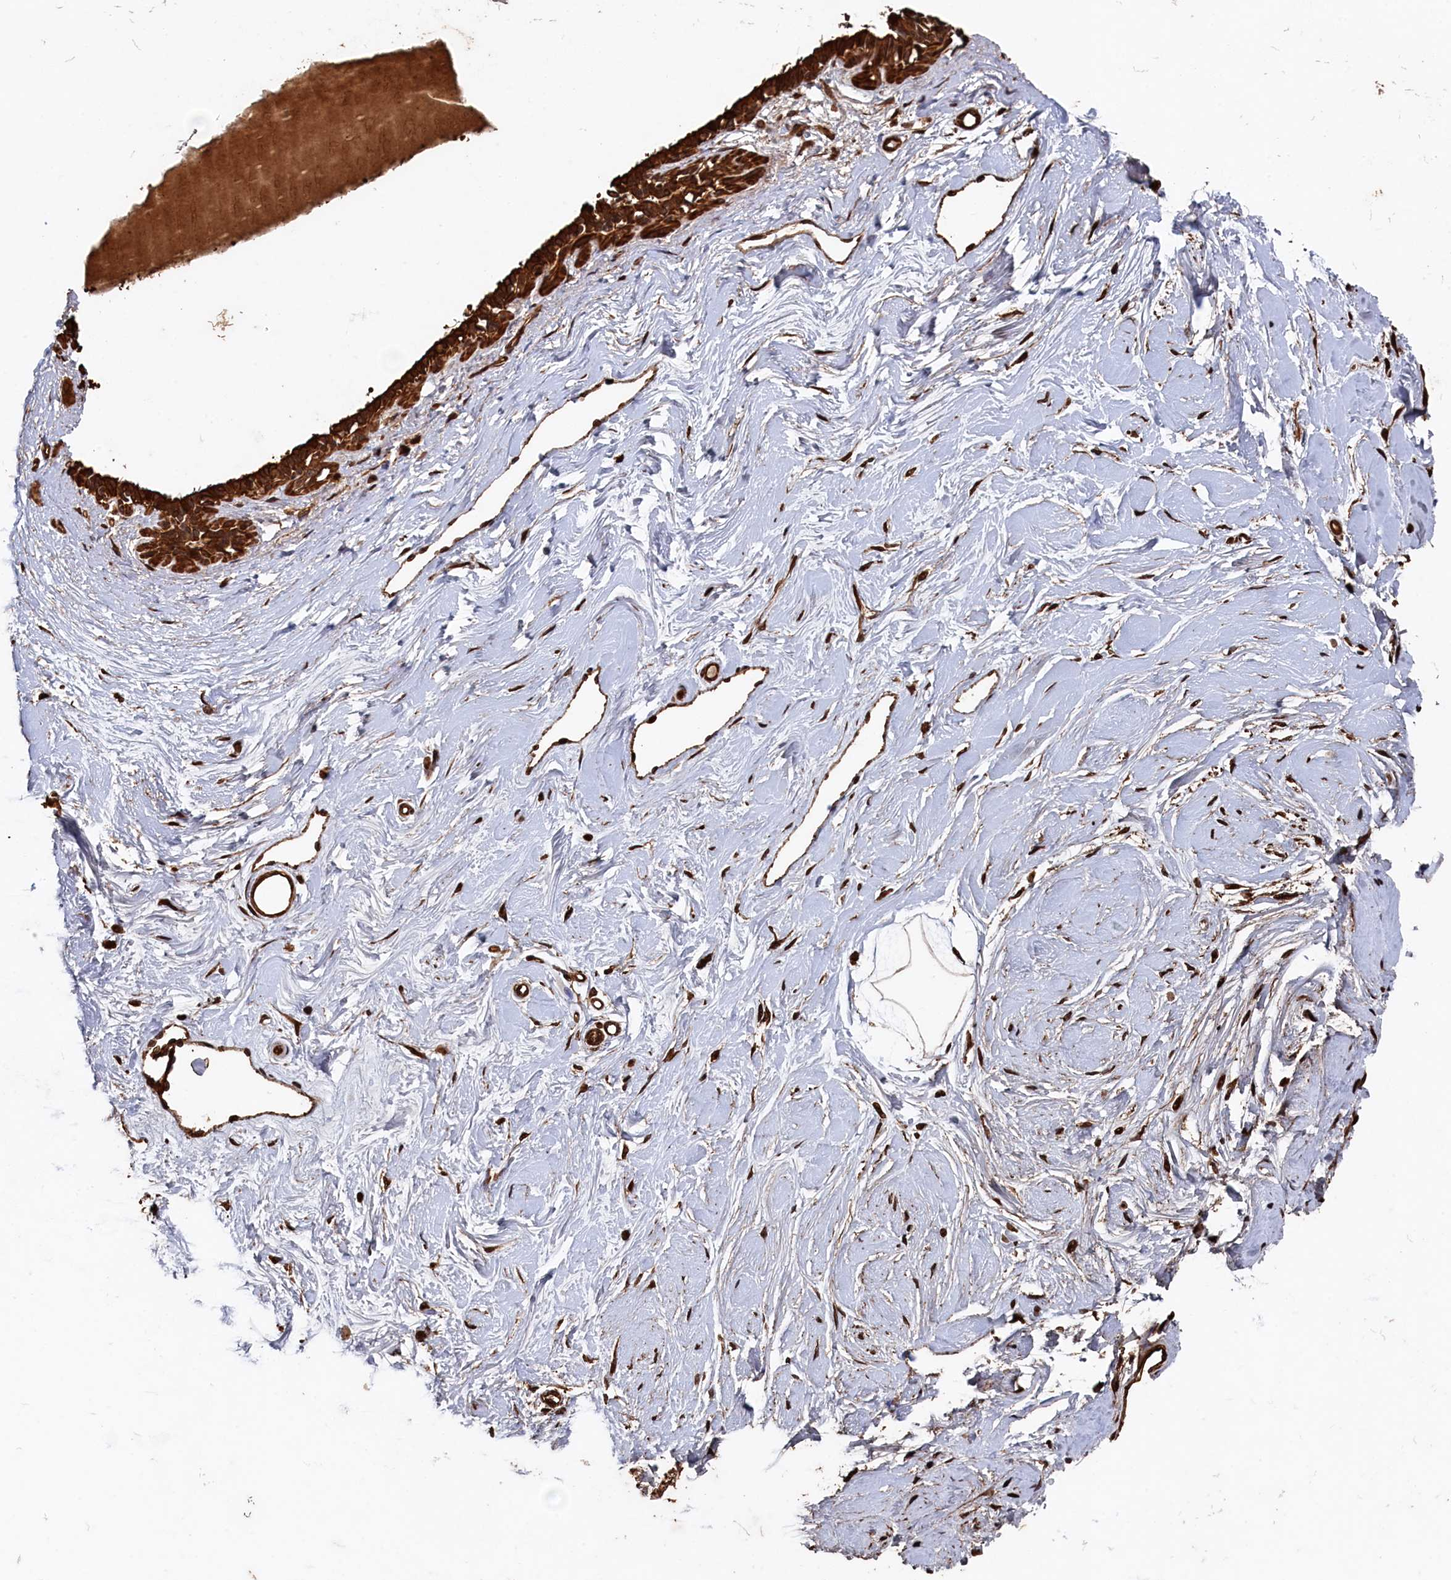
{"staining": {"intensity": "strong", "quantity": ">75%", "location": "cytoplasmic/membranous"}, "tissue": "breast", "cell_type": "Glandular cells", "image_type": "normal", "snomed": [{"axis": "morphology", "description": "Normal tissue, NOS"}, {"axis": "topography", "description": "Breast"}], "caption": "DAB (3,3'-diaminobenzidine) immunohistochemical staining of normal human breast displays strong cytoplasmic/membranous protein positivity in approximately >75% of glandular cells.", "gene": "PIGN", "patient": {"sex": "female", "age": 45}}